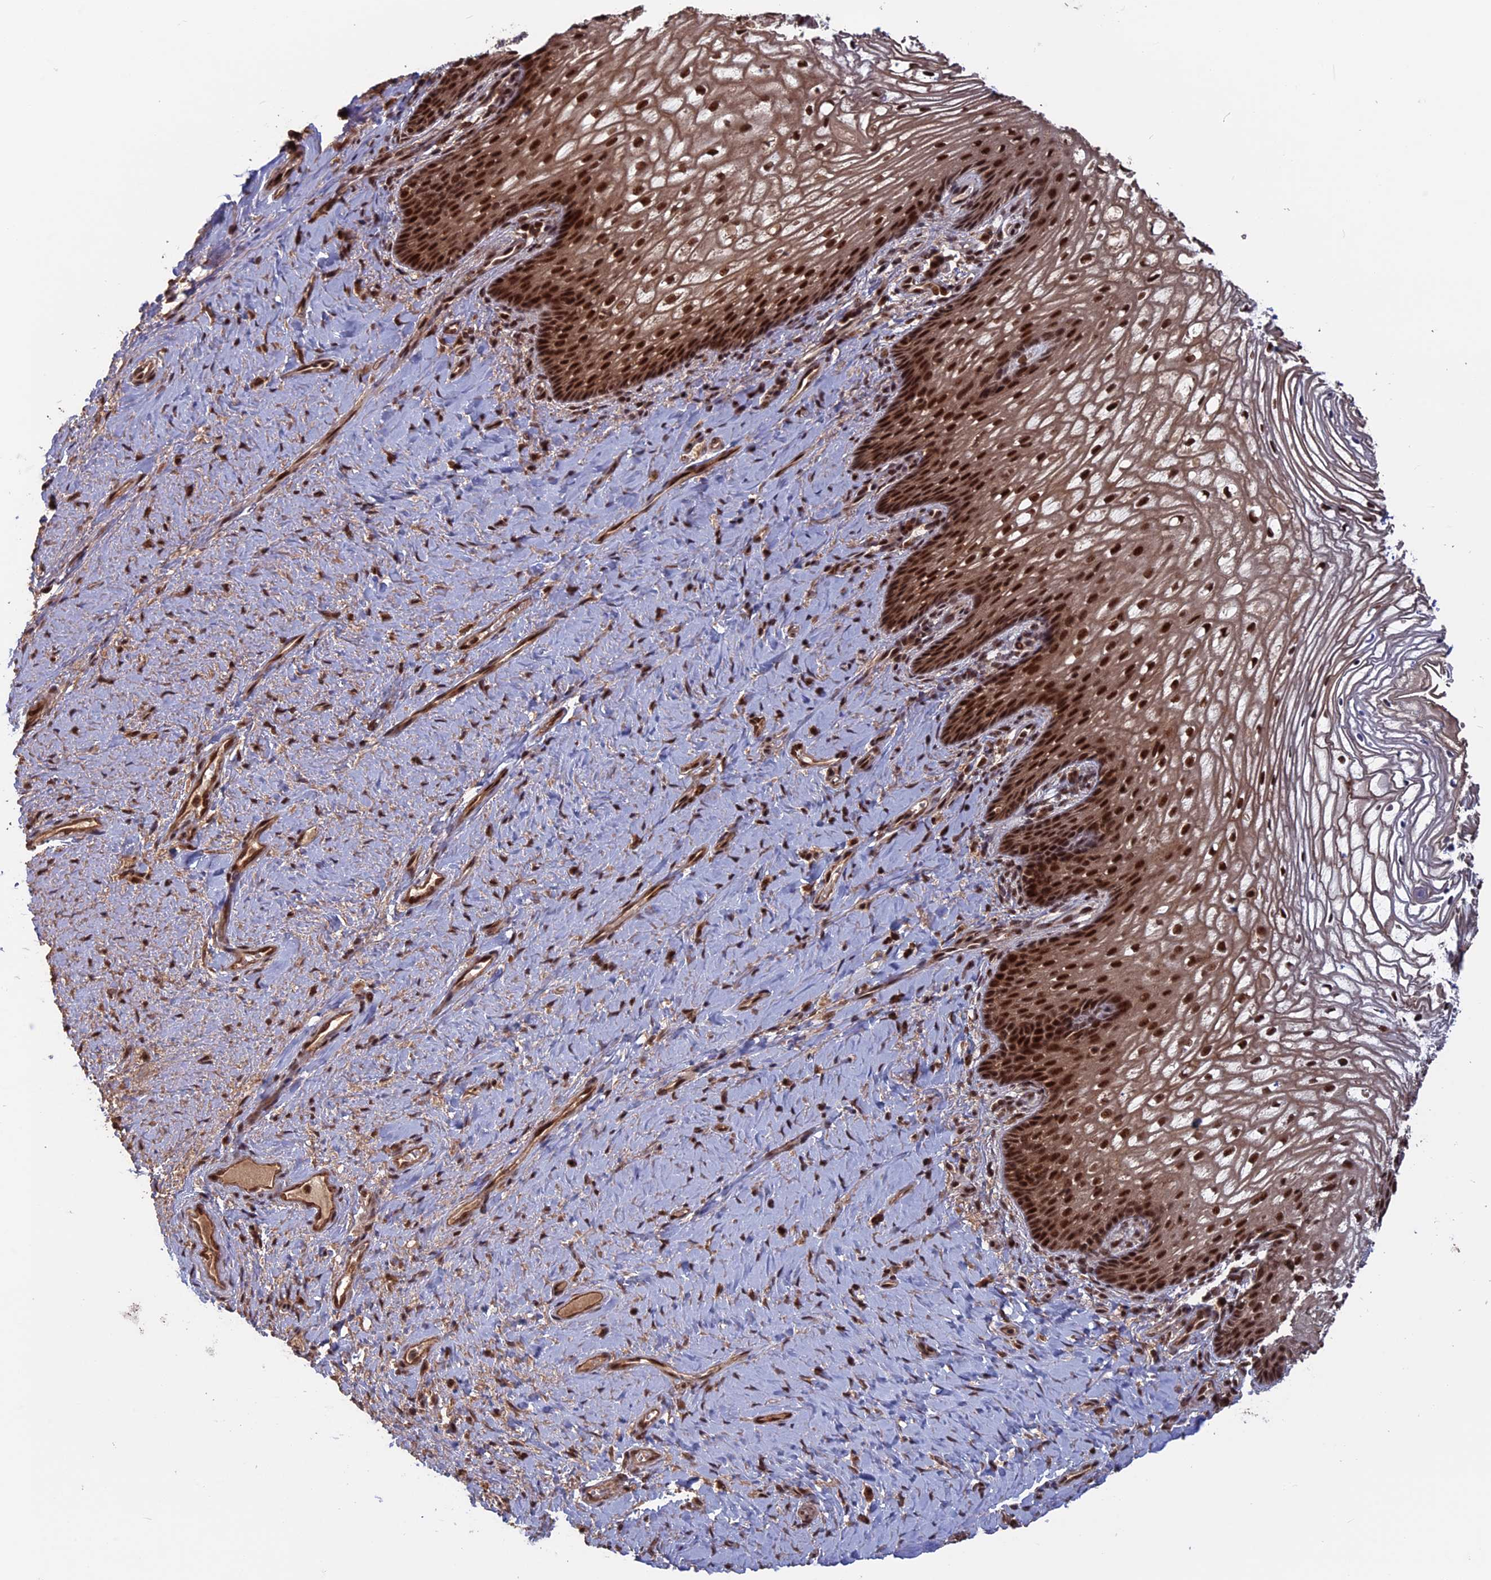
{"staining": {"intensity": "strong", "quantity": ">75%", "location": "nuclear"}, "tissue": "vagina", "cell_type": "Squamous epithelial cells", "image_type": "normal", "snomed": [{"axis": "morphology", "description": "Normal tissue, NOS"}, {"axis": "topography", "description": "Vagina"}], "caption": "Protein expression by immunohistochemistry (IHC) demonstrates strong nuclear expression in about >75% of squamous epithelial cells in unremarkable vagina.", "gene": "CACTIN", "patient": {"sex": "female", "age": 60}}